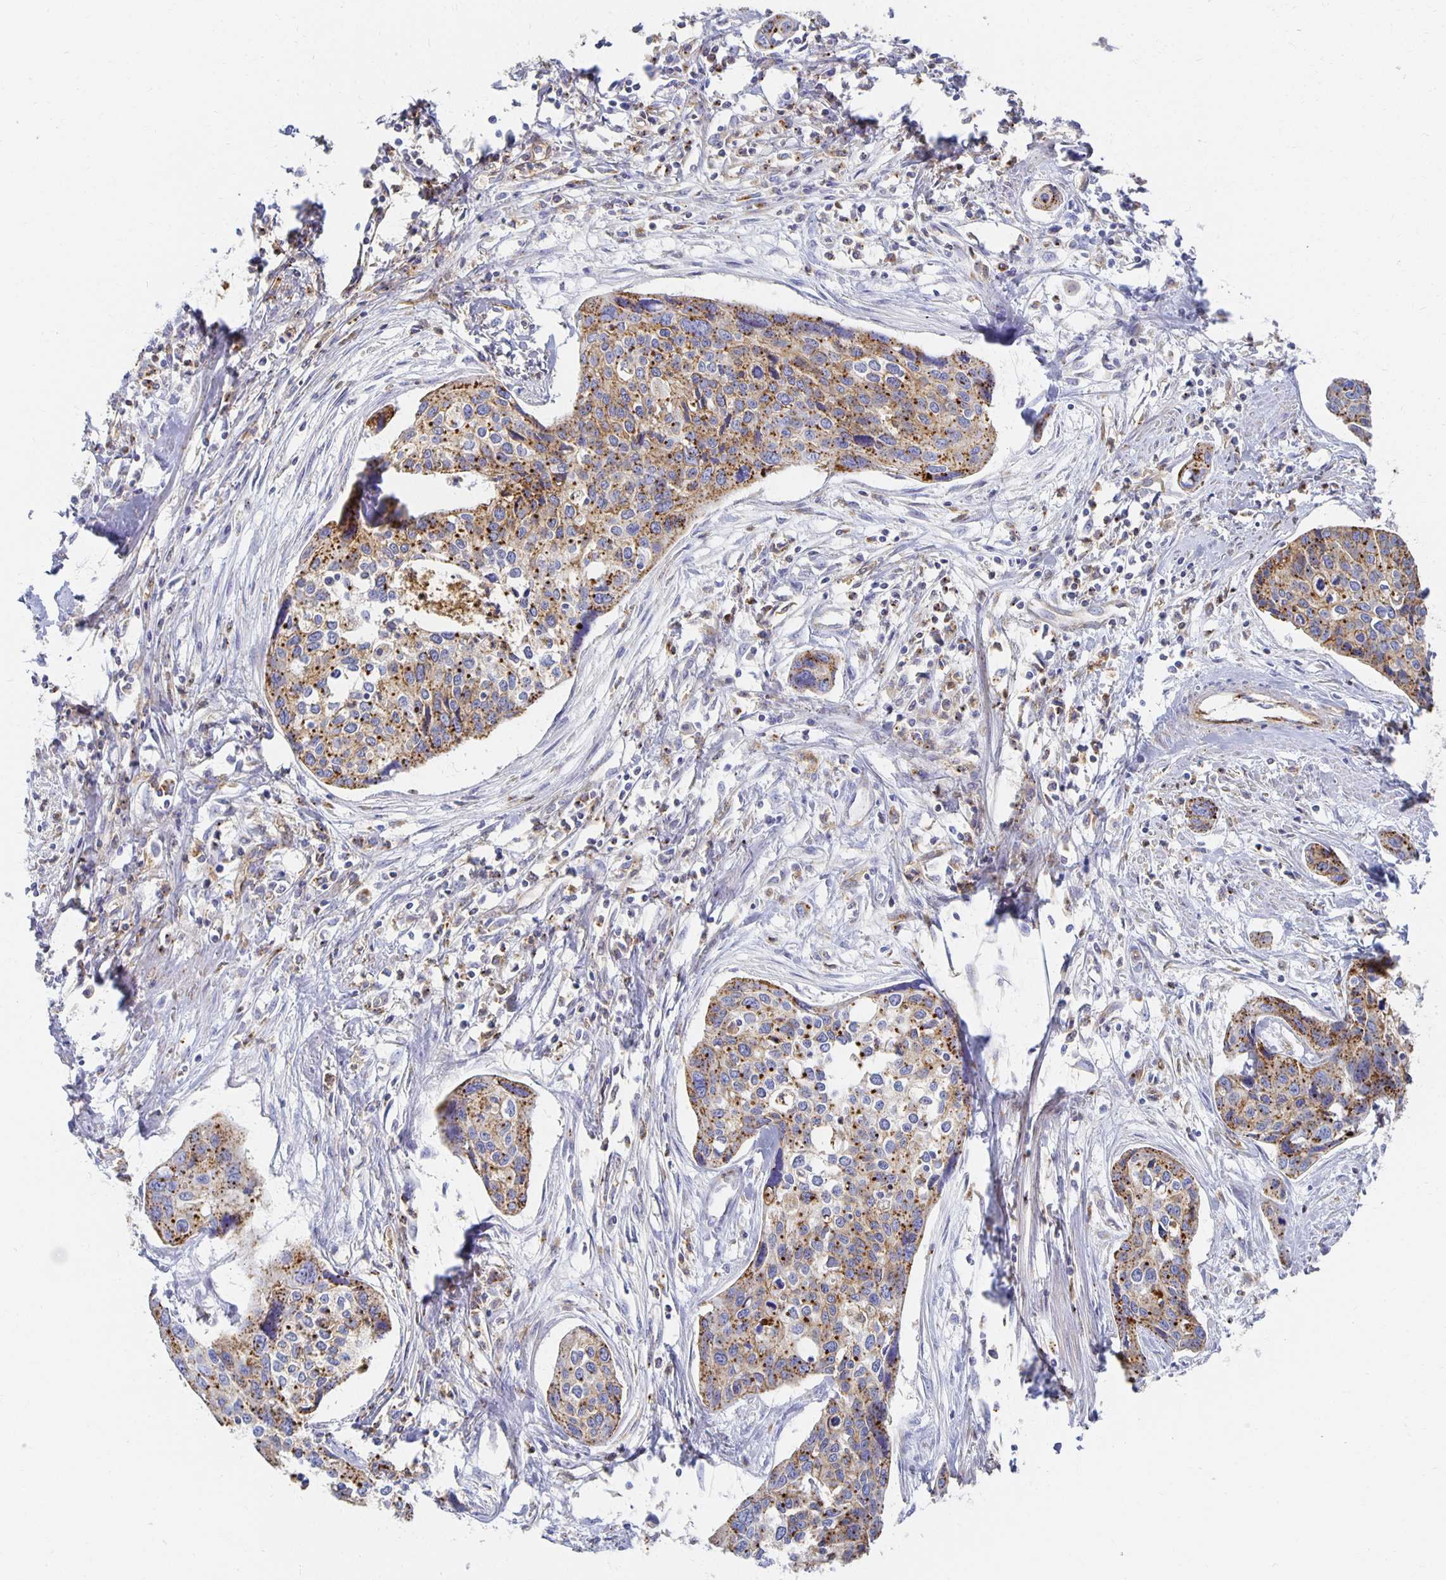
{"staining": {"intensity": "moderate", "quantity": ">75%", "location": "cytoplasmic/membranous"}, "tissue": "cervical cancer", "cell_type": "Tumor cells", "image_type": "cancer", "snomed": [{"axis": "morphology", "description": "Squamous cell carcinoma, NOS"}, {"axis": "topography", "description": "Cervix"}], "caption": "The histopathology image demonstrates staining of squamous cell carcinoma (cervical), revealing moderate cytoplasmic/membranous protein staining (brown color) within tumor cells.", "gene": "TAAR1", "patient": {"sex": "female", "age": 31}}